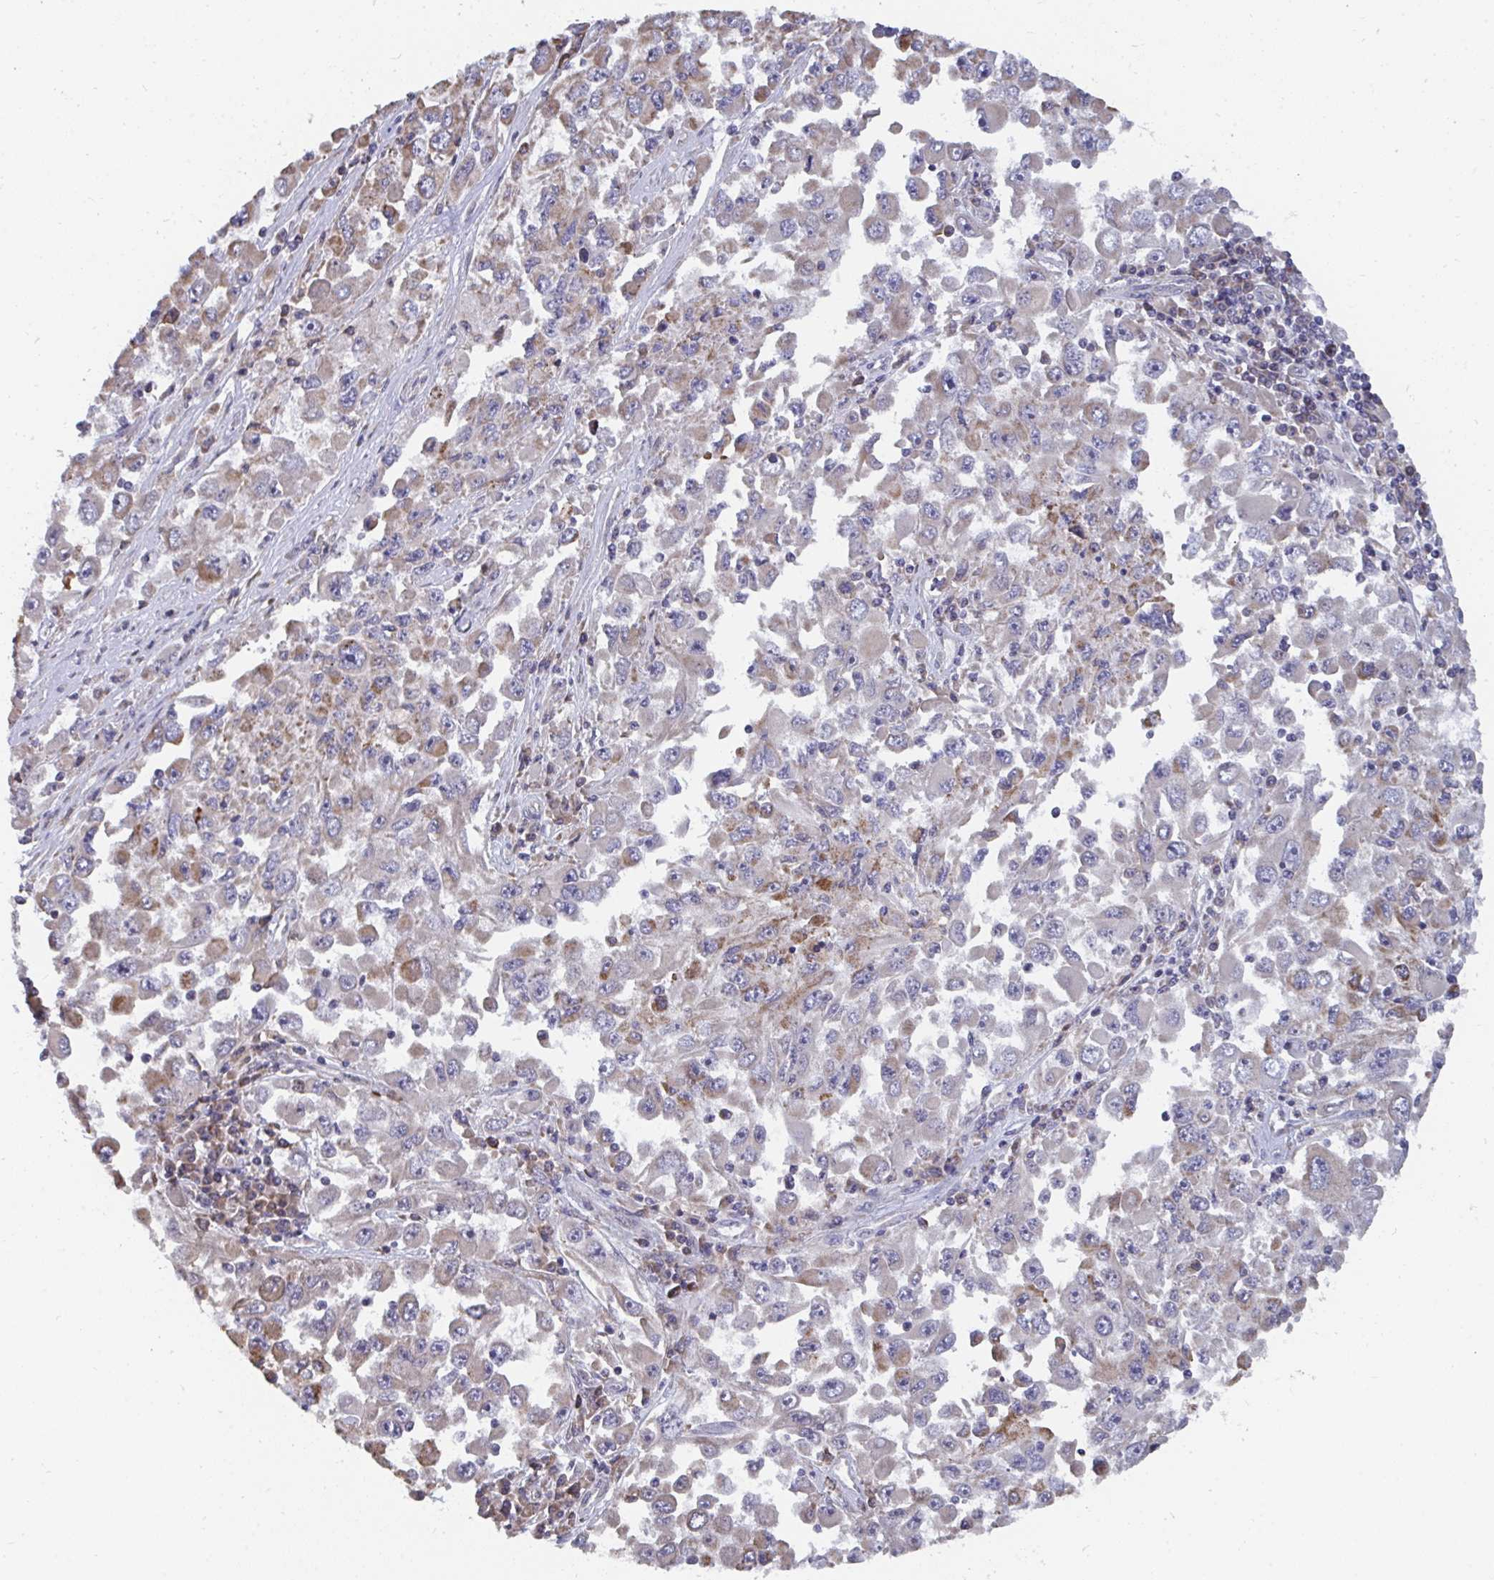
{"staining": {"intensity": "moderate", "quantity": "25%-75%", "location": "cytoplasmic/membranous"}, "tissue": "melanoma", "cell_type": "Tumor cells", "image_type": "cancer", "snomed": [{"axis": "morphology", "description": "Malignant melanoma, Metastatic site"}, {"axis": "topography", "description": "Lymph node"}], "caption": "About 25%-75% of tumor cells in malignant melanoma (metastatic site) display moderate cytoplasmic/membranous protein staining as visualized by brown immunohistochemical staining.", "gene": "ELAVL1", "patient": {"sex": "female", "age": 67}}